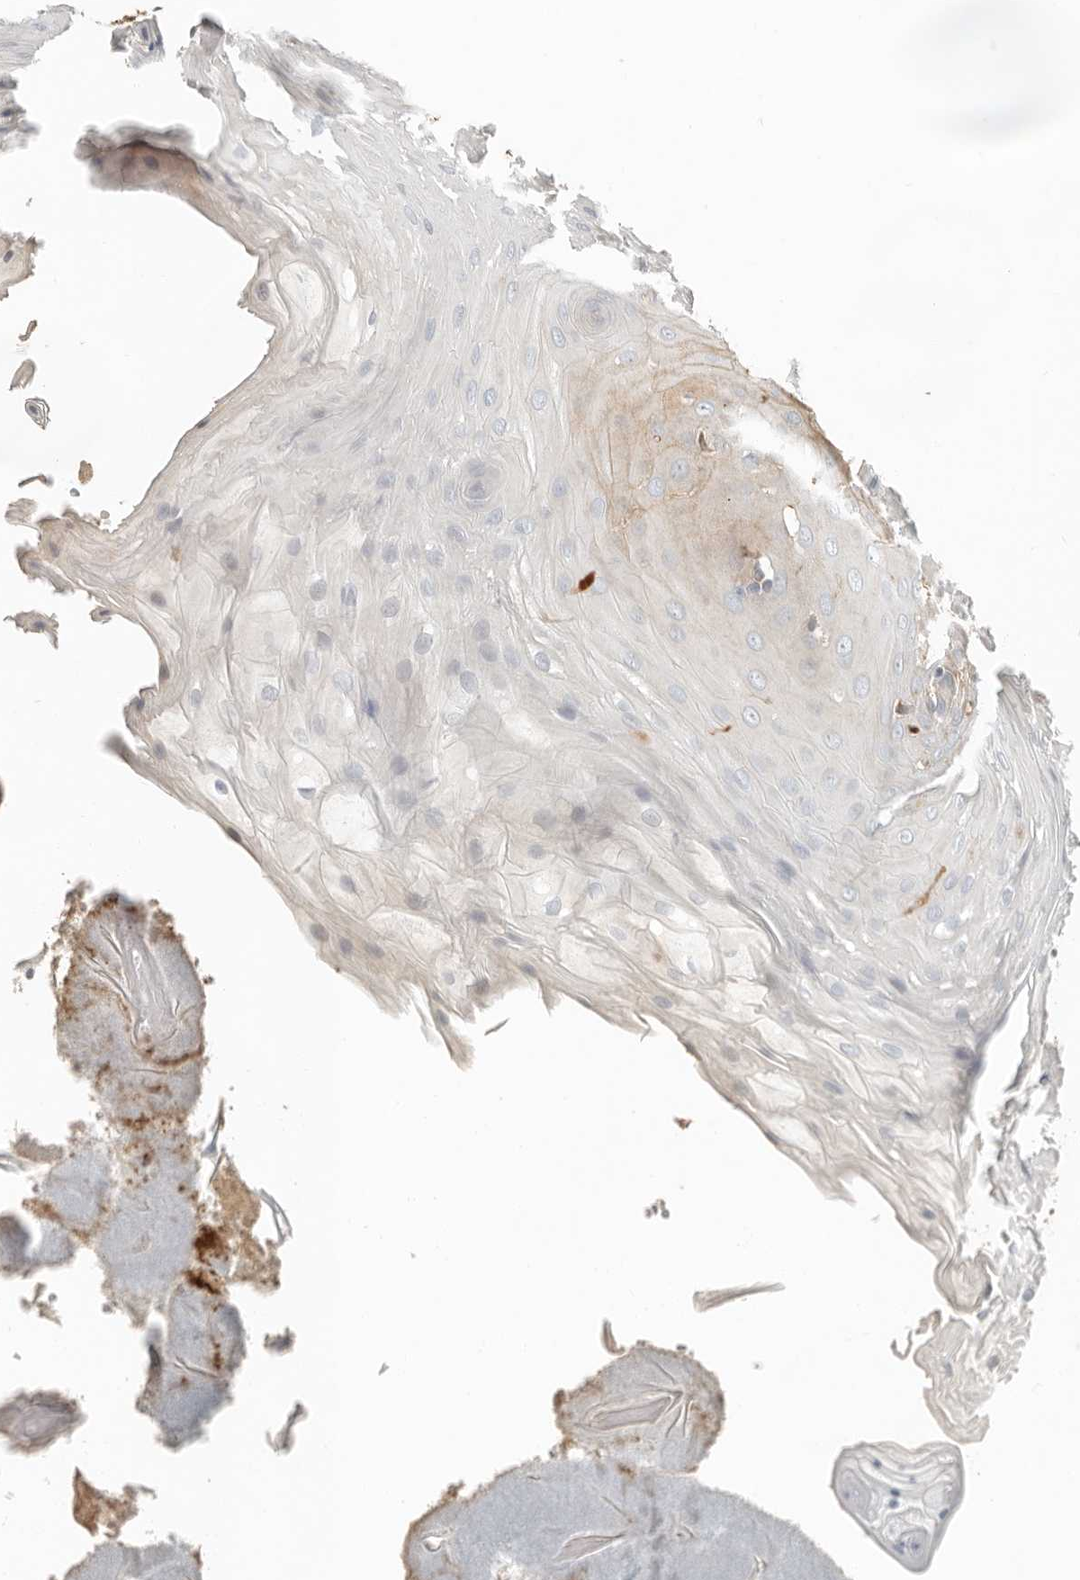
{"staining": {"intensity": "weak", "quantity": "<25%", "location": "cytoplasmic/membranous"}, "tissue": "oral mucosa", "cell_type": "Squamous epithelial cells", "image_type": "normal", "snomed": [{"axis": "morphology", "description": "Normal tissue, NOS"}, {"axis": "morphology", "description": "Squamous cell carcinoma, NOS"}, {"axis": "topography", "description": "Skeletal muscle"}, {"axis": "topography", "description": "Oral tissue"}, {"axis": "topography", "description": "Salivary gland"}, {"axis": "topography", "description": "Head-Neck"}], "caption": "The histopathology image displays no significant expression in squamous epithelial cells of oral mucosa.", "gene": "KLHL38", "patient": {"sex": "male", "age": 54}}